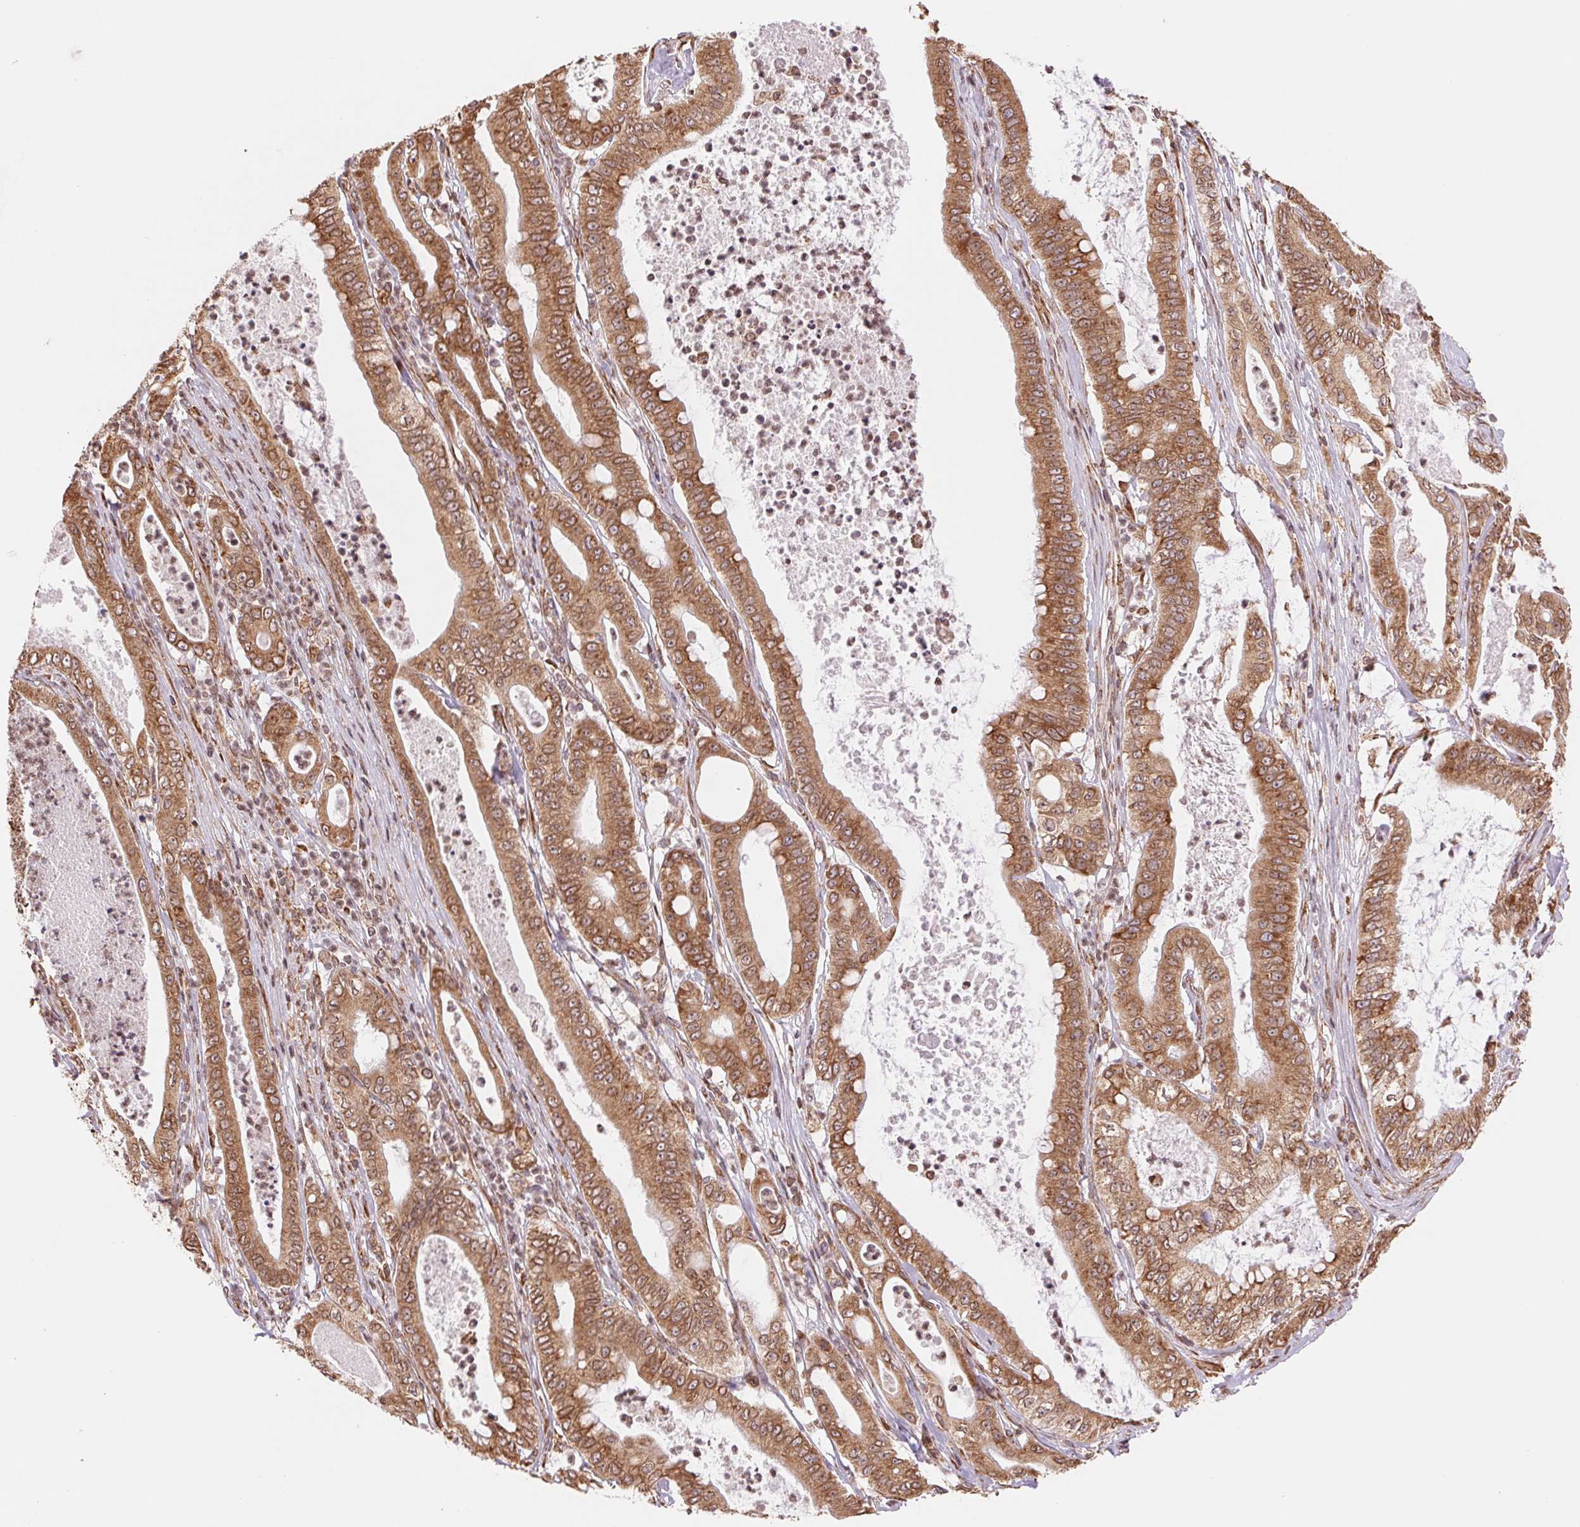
{"staining": {"intensity": "moderate", "quantity": ">75%", "location": "cytoplasmic/membranous"}, "tissue": "pancreatic cancer", "cell_type": "Tumor cells", "image_type": "cancer", "snomed": [{"axis": "morphology", "description": "Adenocarcinoma, NOS"}, {"axis": "topography", "description": "Pancreas"}], "caption": "About >75% of tumor cells in pancreatic adenocarcinoma reveal moderate cytoplasmic/membranous protein expression as visualized by brown immunohistochemical staining.", "gene": "RPN1", "patient": {"sex": "male", "age": 71}}